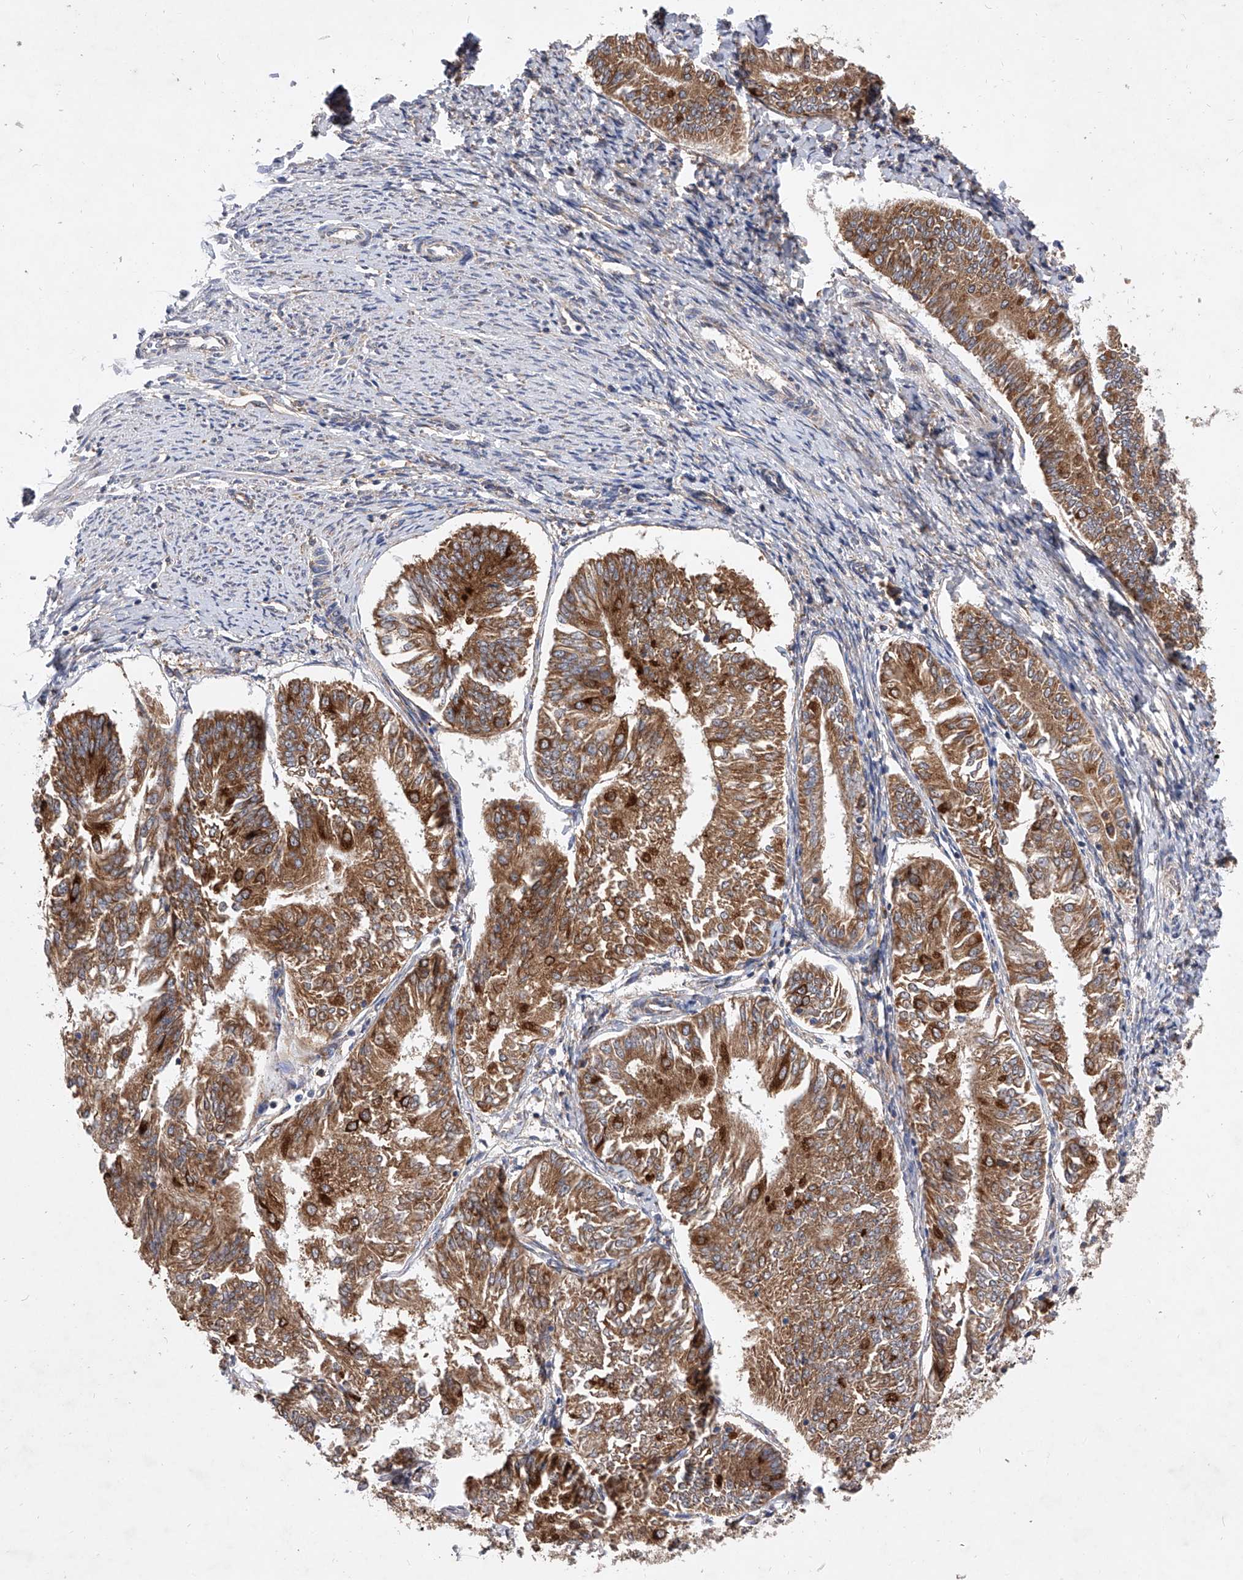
{"staining": {"intensity": "moderate", "quantity": ">75%", "location": "cytoplasmic/membranous"}, "tissue": "endometrial cancer", "cell_type": "Tumor cells", "image_type": "cancer", "snomed": [{"axis": "morphology", "description": "Adenocarcinoma, NOS"}, {"axis": "topography", "description": "Endometrium"}], "caption": "Protein positivity by immunohistochemistry demonstrates moderate cytoplasmic/membranous positivity in approximately >75% of tumor cells in adenocarcinoma (endometrial). Using DAB (brown) and hematoxylin (blue) stains, captured at high magnification using brightfield microscopy.", "gene": "CFAP410", "patient": {"sex": "female", "age": 58}}